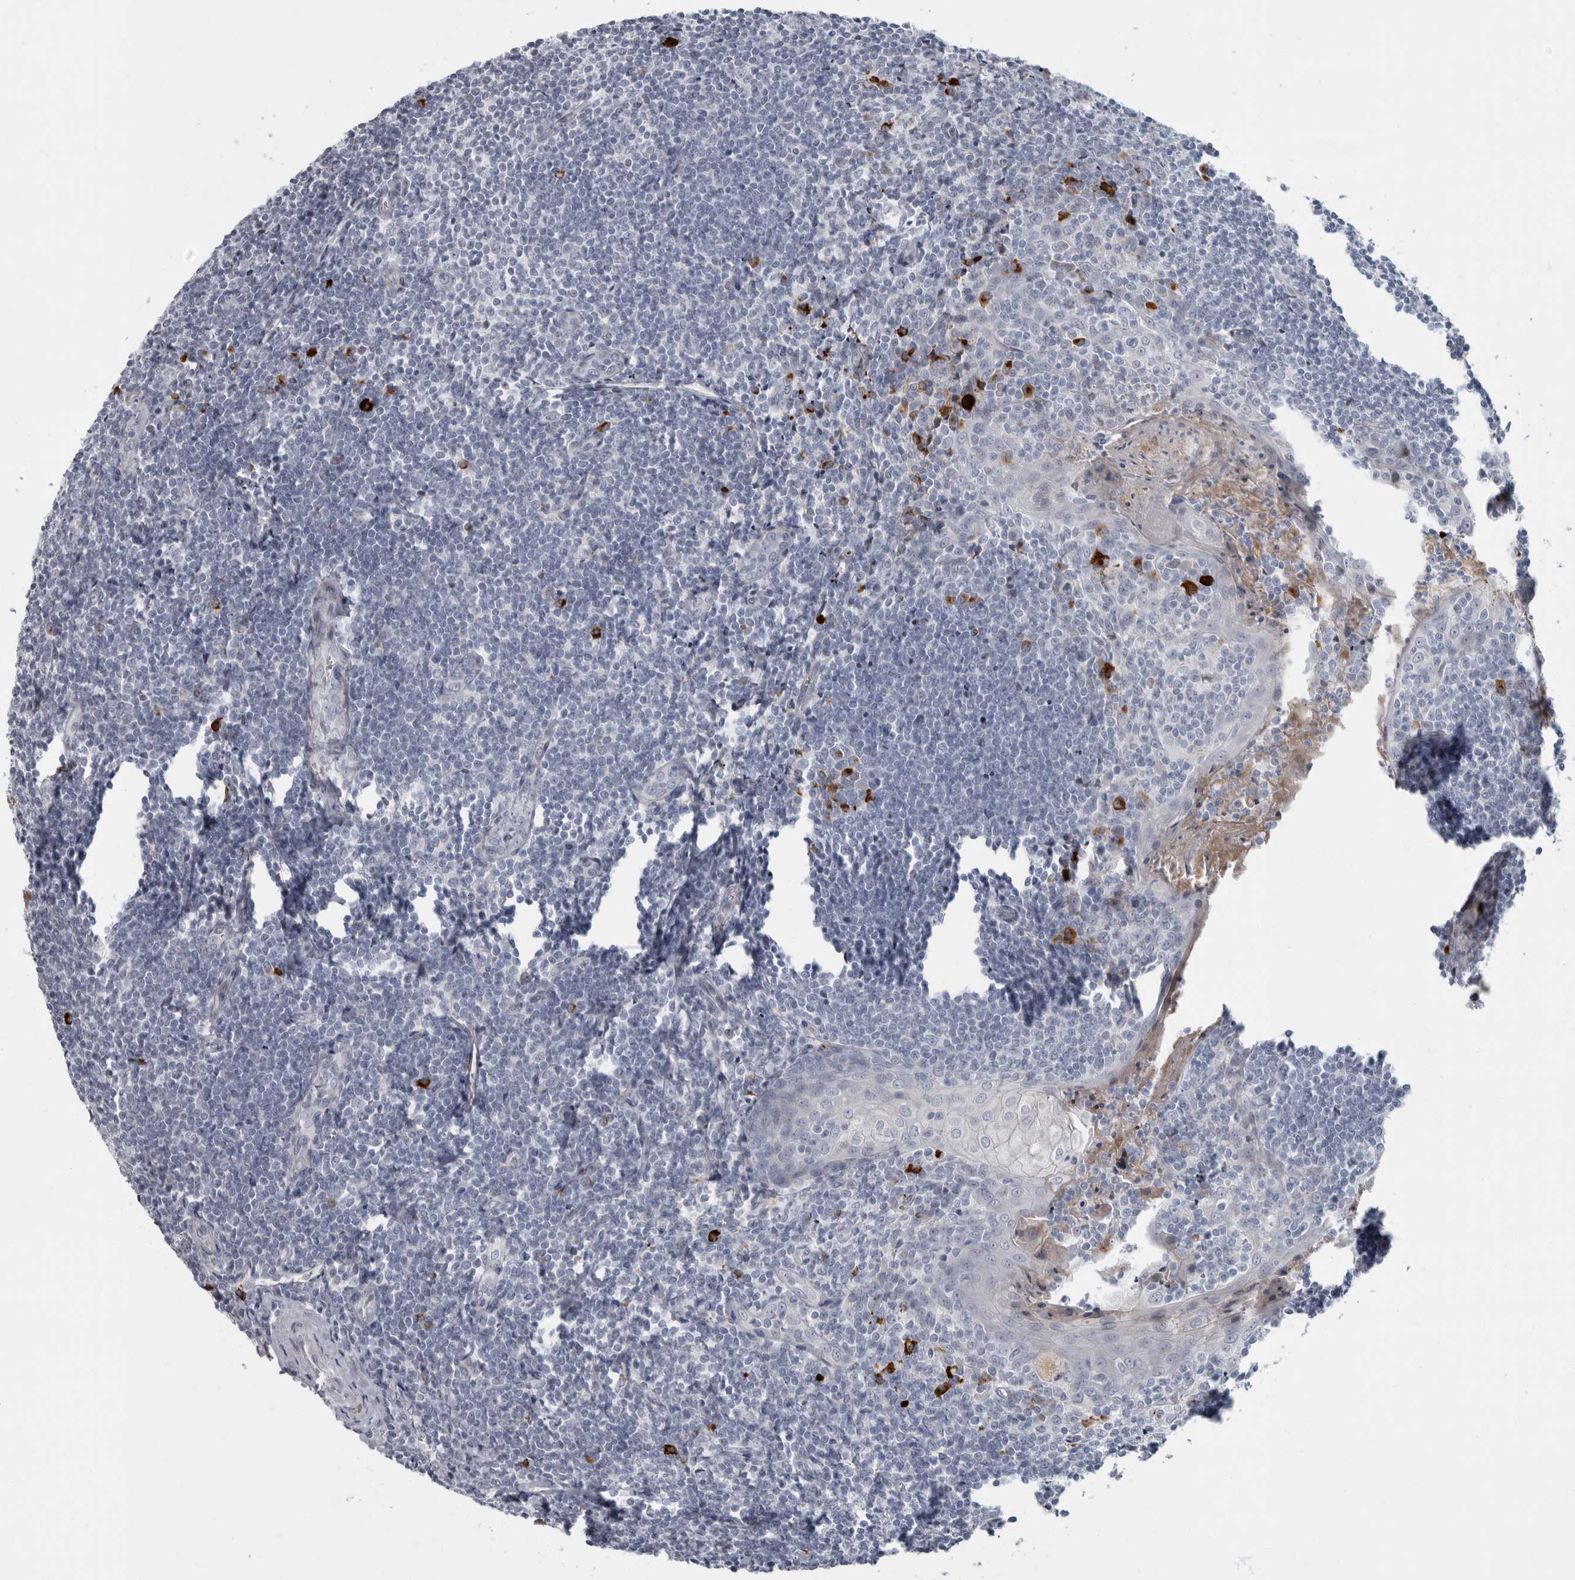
{"staining": {"intensity": "strong", "quantity": "<25%", "location": "cytoplasmic/membranous"}, "tissue": "tonsil", "cell_type": "Germinal center cells", "image_type": "normal", "snomed": [{"axis": "morphology", "description": "Normal tissue, NOS"}, {"axis": "topography", "description": "Tonsil"}], "caption": "Protein expression analysis of benign tonsil shows strong cytoplasmic/membranous positivity in approximately <25% of germinal center cells. (Stains: DAB in brown, nuclei in blue, Microscopy: brightfield microscopy at high magnification).", "gene": "SLC25A39", "patient": {"sex": "male", "age": 27}}